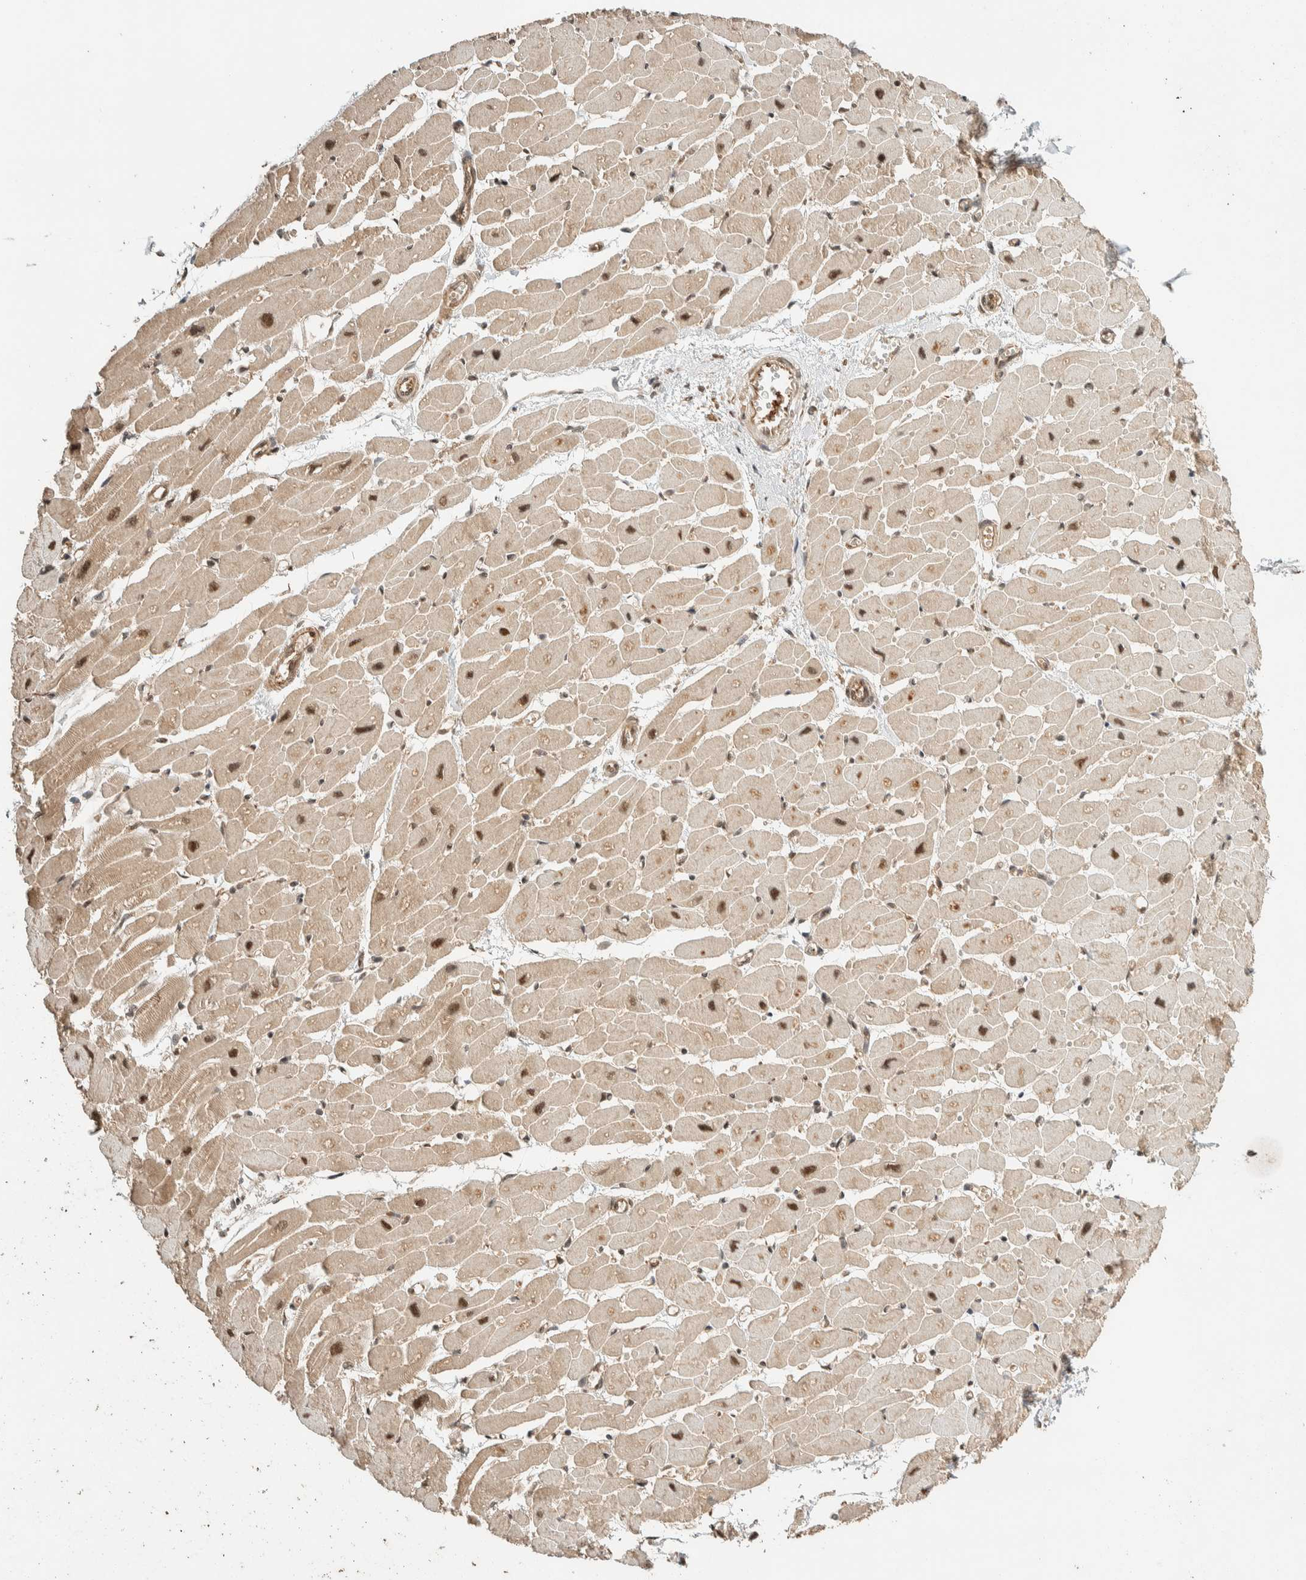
{"staining": {"intensity": "moderate", "quantity": ">75%", "location": "cytoplasmic/membranous,nuclear"}, "tissue": "heart muscle", "cell_type": "Cardiomyocytes", "image_type": "normal", "snomed": [{"axis": "morphology", "description": "Normal tissue, NOS"}, {"axis": "topography", "description": "Heart"}], "caption": "High-power microscopy captured an immunohistochemistry (IHC) photomicrograph of unremarkable heart muscle, revealing moderate cytoplasmic/membranous,nuclear staining in approximately >75% of cardiomyocytes. Ihc stains the protein of interest in brown and the nuclei are stained blue.", "gene": "ZBTB2", "patient": {"sex": "female", "age": 54}}